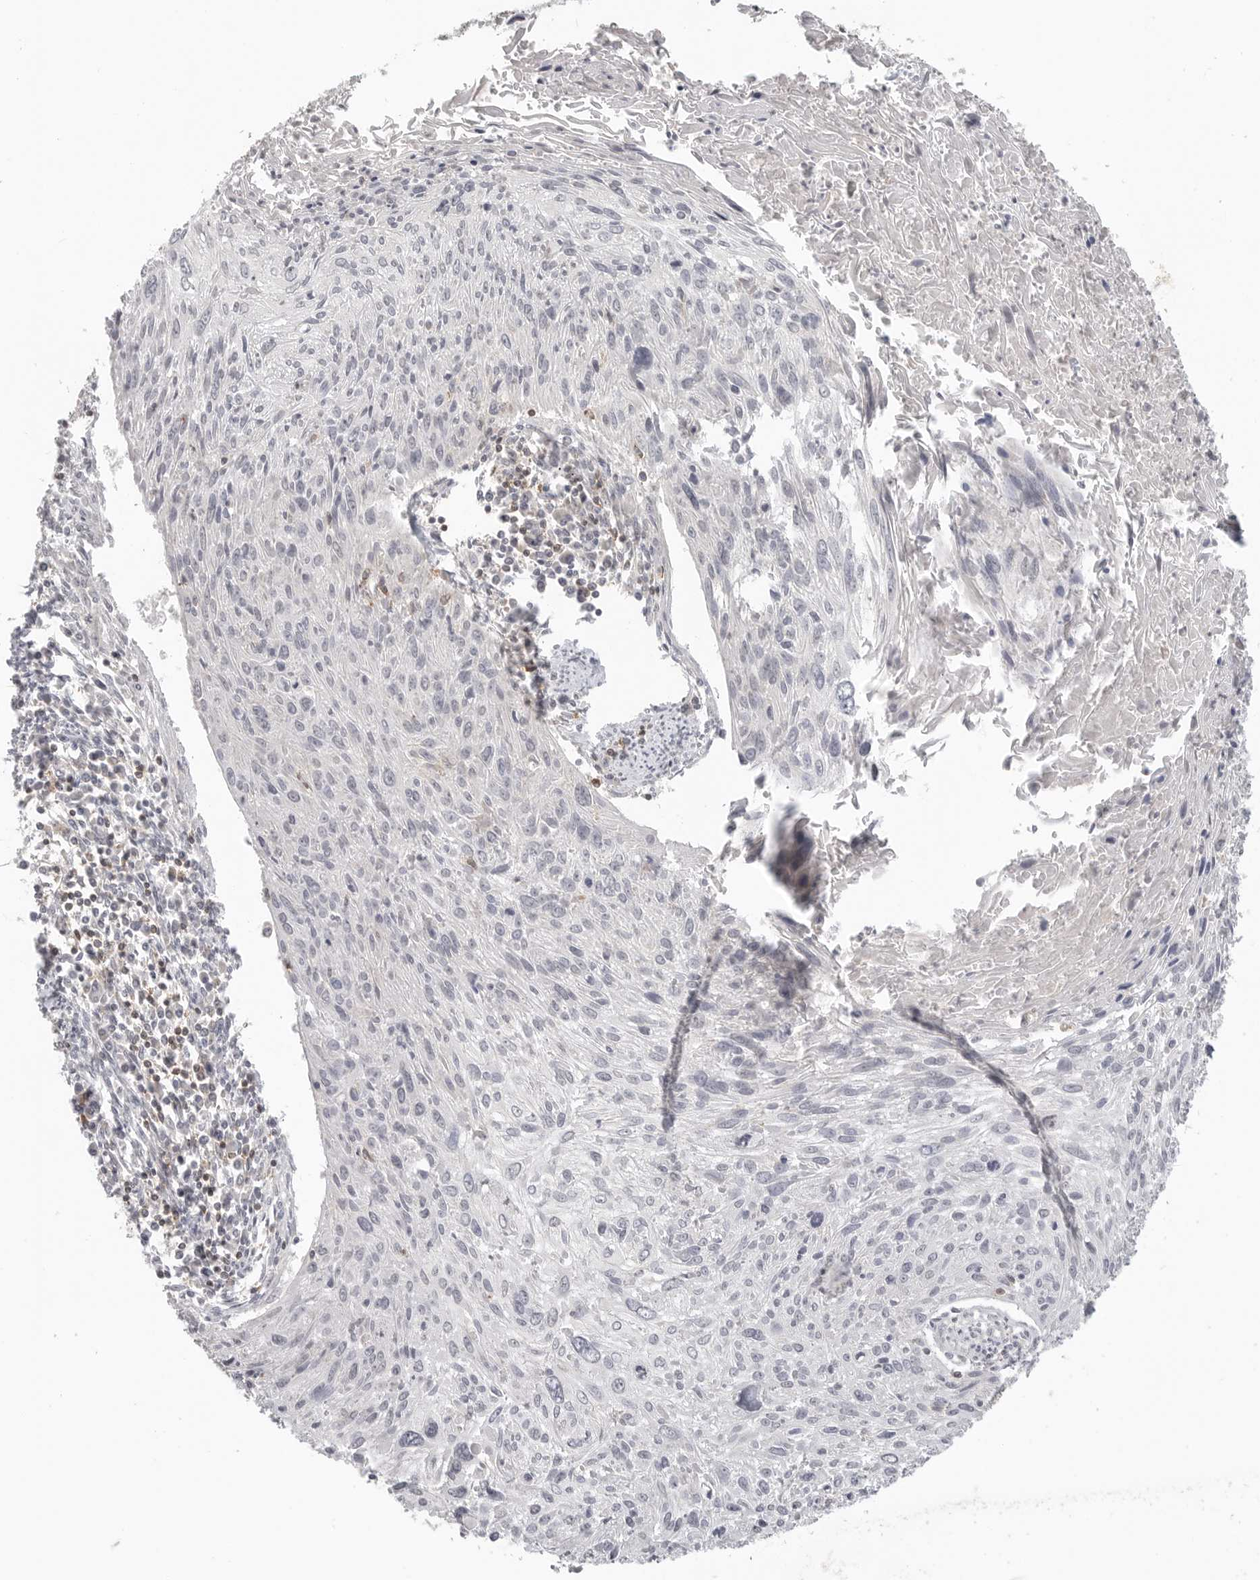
{"staining": {"intensity": "negative", "quantity": "none", "location": "none"}, "tissue": "cervical cancer", "cell_type": "Tumor cells", "image_type": "cancer", "snomed": [{"axis": "morphology", "description": "Squamous cell carcinoma, NOS"}, {"axis": "topography", "description": "Cervix"}], "caption": "A histopathology image of cervical cancer (squamous cell carcinoma) stained for a protein shows no brown staining in tumor cells.", "gene": "SH3KBP1", "patient": {"sex": "female", "age": 51}}